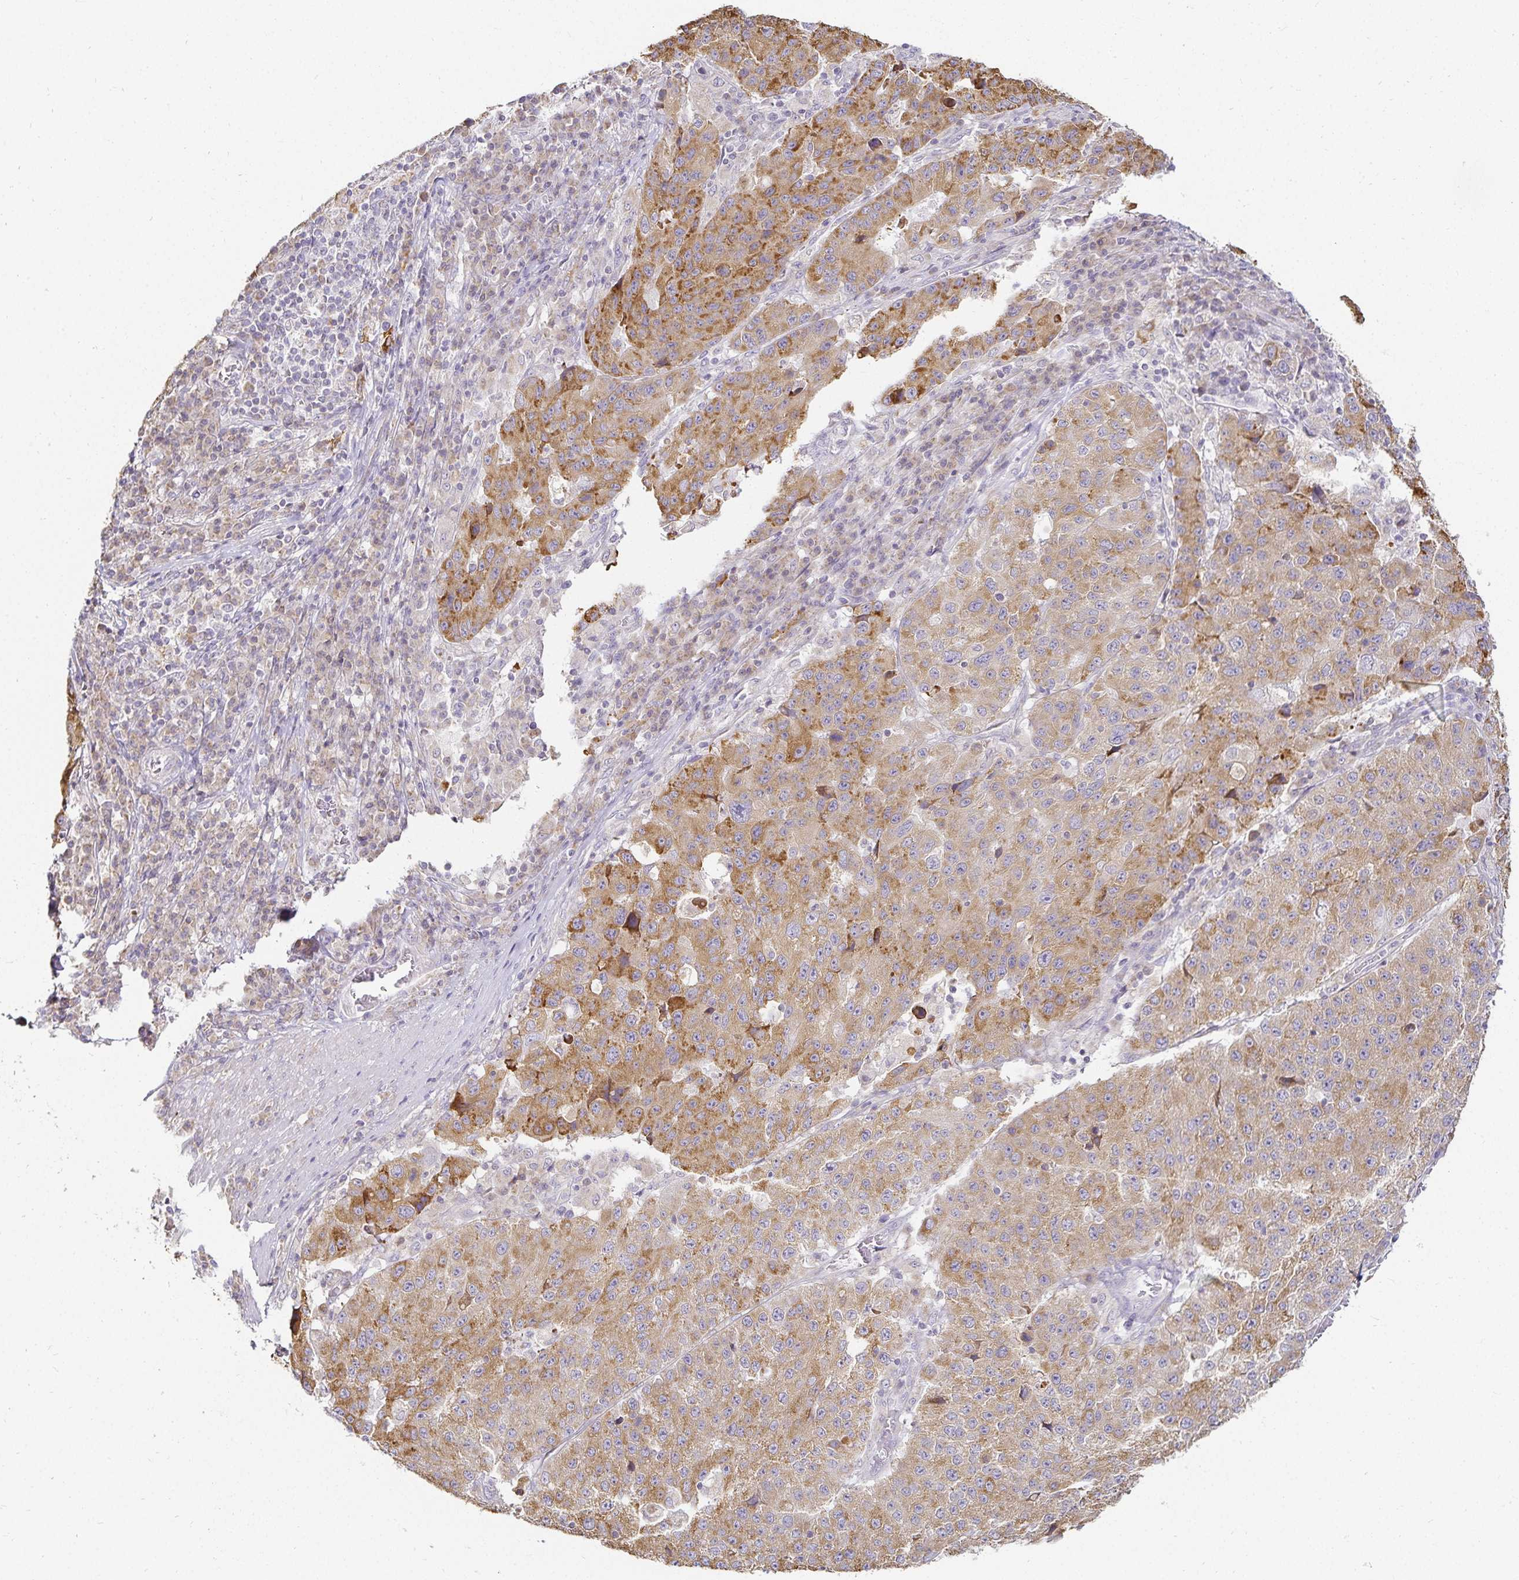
{"staining": {"intensity": "moderate", "quantity": ">75%", "location": "cytoplasmic/membranous"}, "tissue": "stomach cancer", "cell_type": "Tumor cells", "image_type": "cancer", "snomed": [{"axis": "morphology", "description": "Adenocarcinoma, NOS"}, {"axis": "topography", "description": "Stomach"}], "caption": "Stomach cancer (adenocarcinoma) stained with DAB (3,3'-diaminobenzidine) immunohistochemistry shows medium levels of moderate cytoplasmic/membranous staining in about >75% of tumor cells. (Stains: DAB (3,3'-diaminobenzidine) in brown, nuclei in blue, Microscopy: brightfield microscopy at high magnification).", "gene": "GP2", "patient": {"sex": "male", "age": 71}}